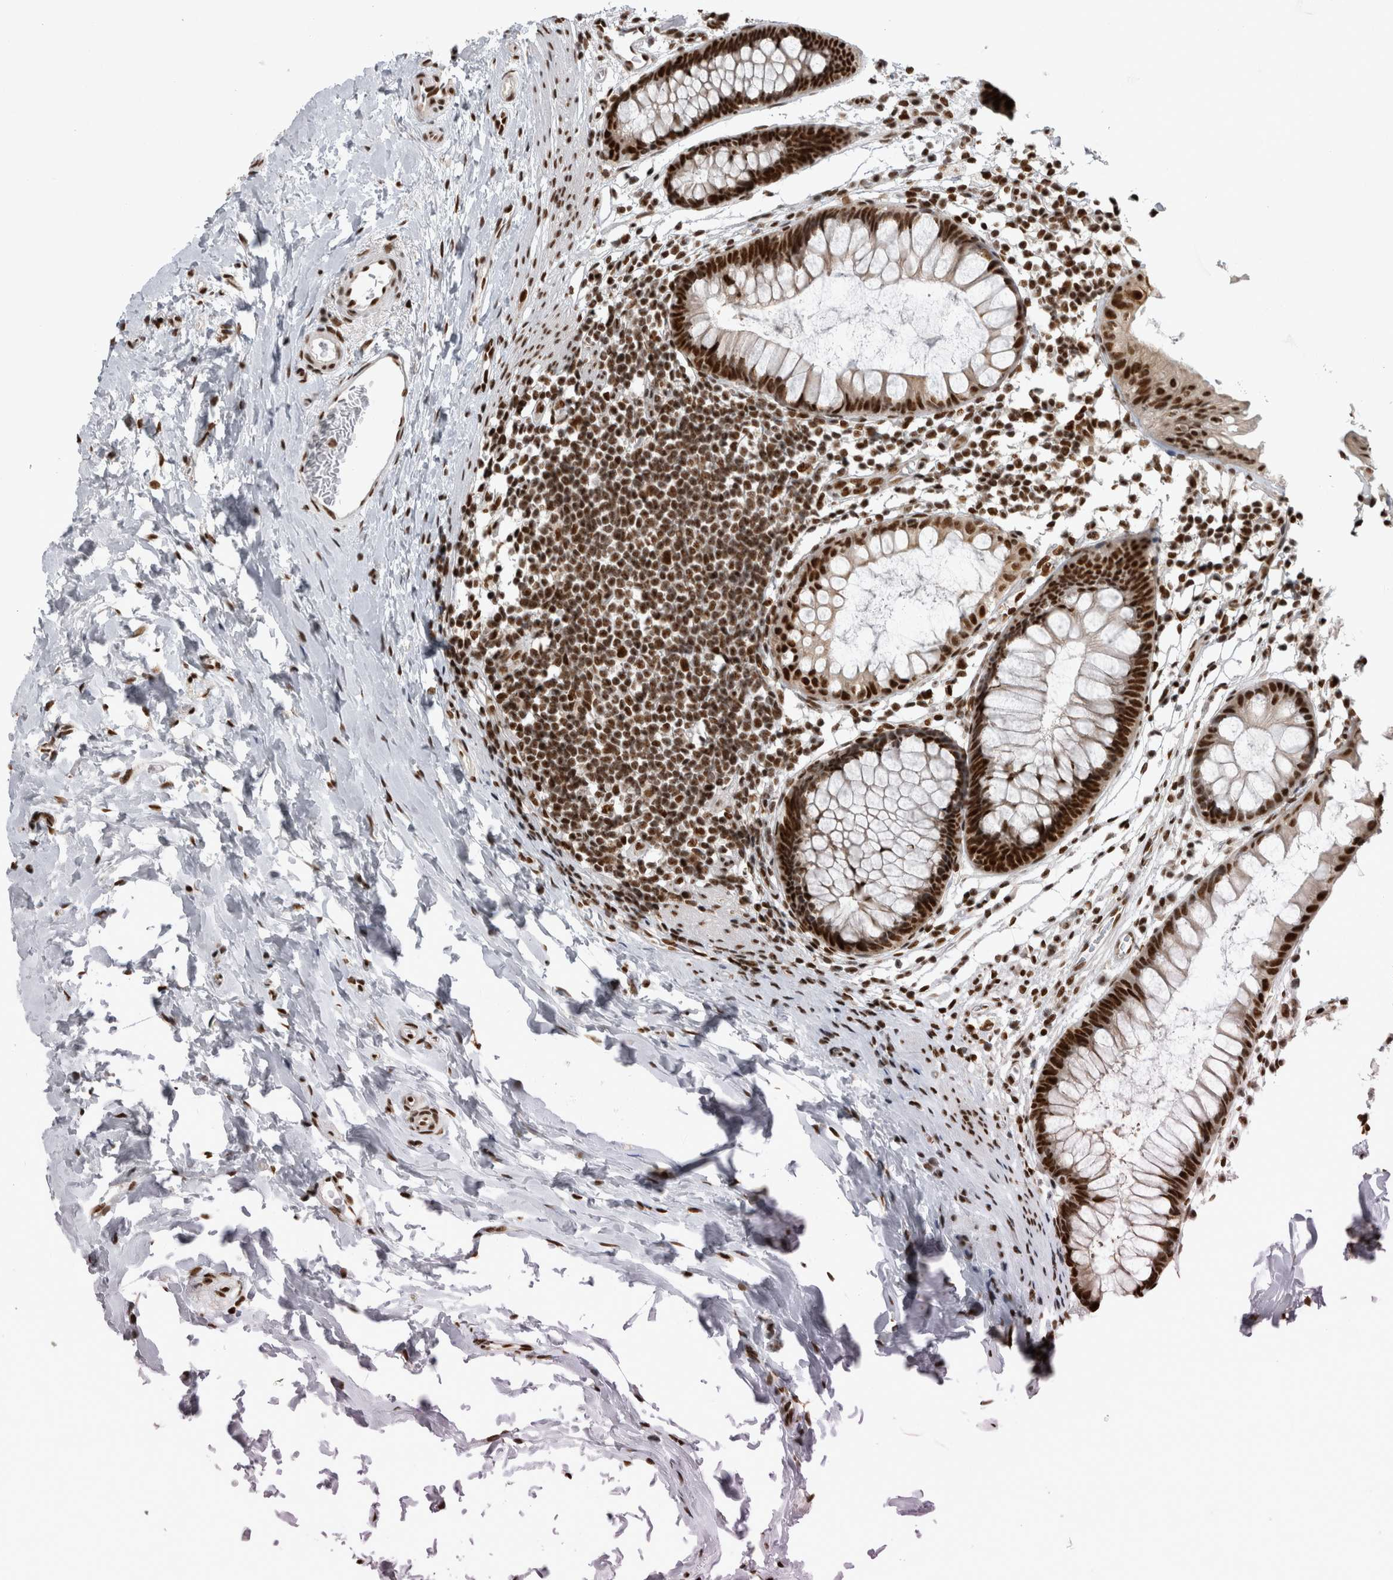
{"staining": {"intensity": "strong", "quantity": ">75%", "location": "nuclear"}, "tissue": "colon", "cell_type": "Endothelial cells", "image_type": "normal", "snomed": [{"axis": "morphology", "description": "Normal tissue, NOS"}, {"axis": "topography", "description": "Colon"}], "caption": "The micrograph displays staining of normal colon, revealing strong nuclear protein positivity (brown color) within endothelial cells. (IHC, brightfield microscopy, high magnification).", "gene": "ZSCAN2", "patient": {"sex": "female", "age": 62}}